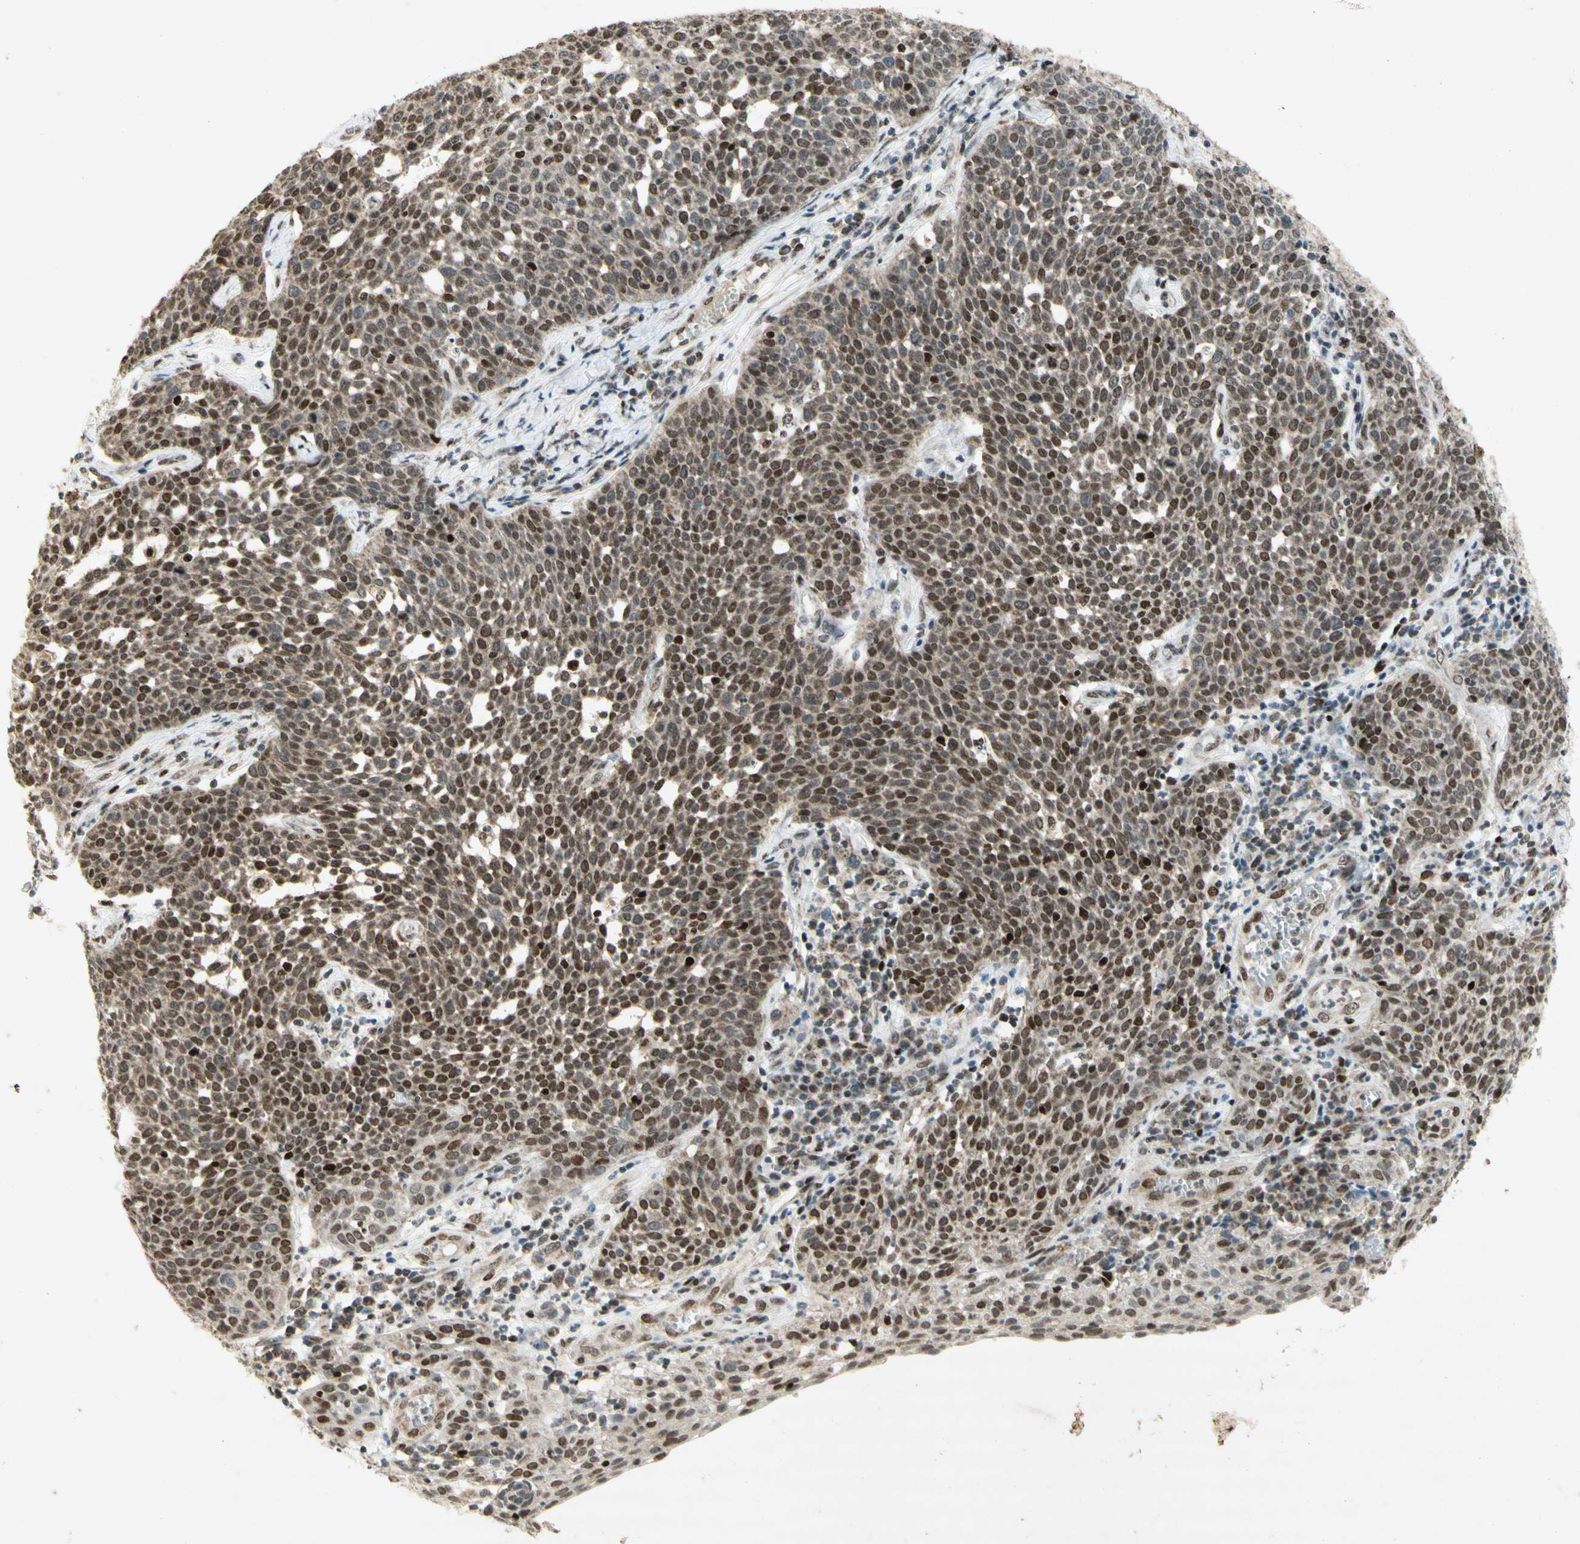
{"staining": {"intensity": "moderate", "quantity": ">75%", "location": "nuclear"}, "tissue": "cervical cancer", "cell_type": "Tumor cells", "image_type": "cancer", "snomed": [{"axis": "morphology", "description": "Squamous cell carcinoma, NOS"}, {"axis": "topography", "description": "Cervix"}], "caption": "The immunohistochemical stain shows moderate nuclear expression in tumor cells of squamous cell carcinoma (cervical) tissue. Ihc stains the protein in brown and the nuclei are stained blue.", "gene": "DNMT3A", "patient": {"sex": "female", "age": 34}}